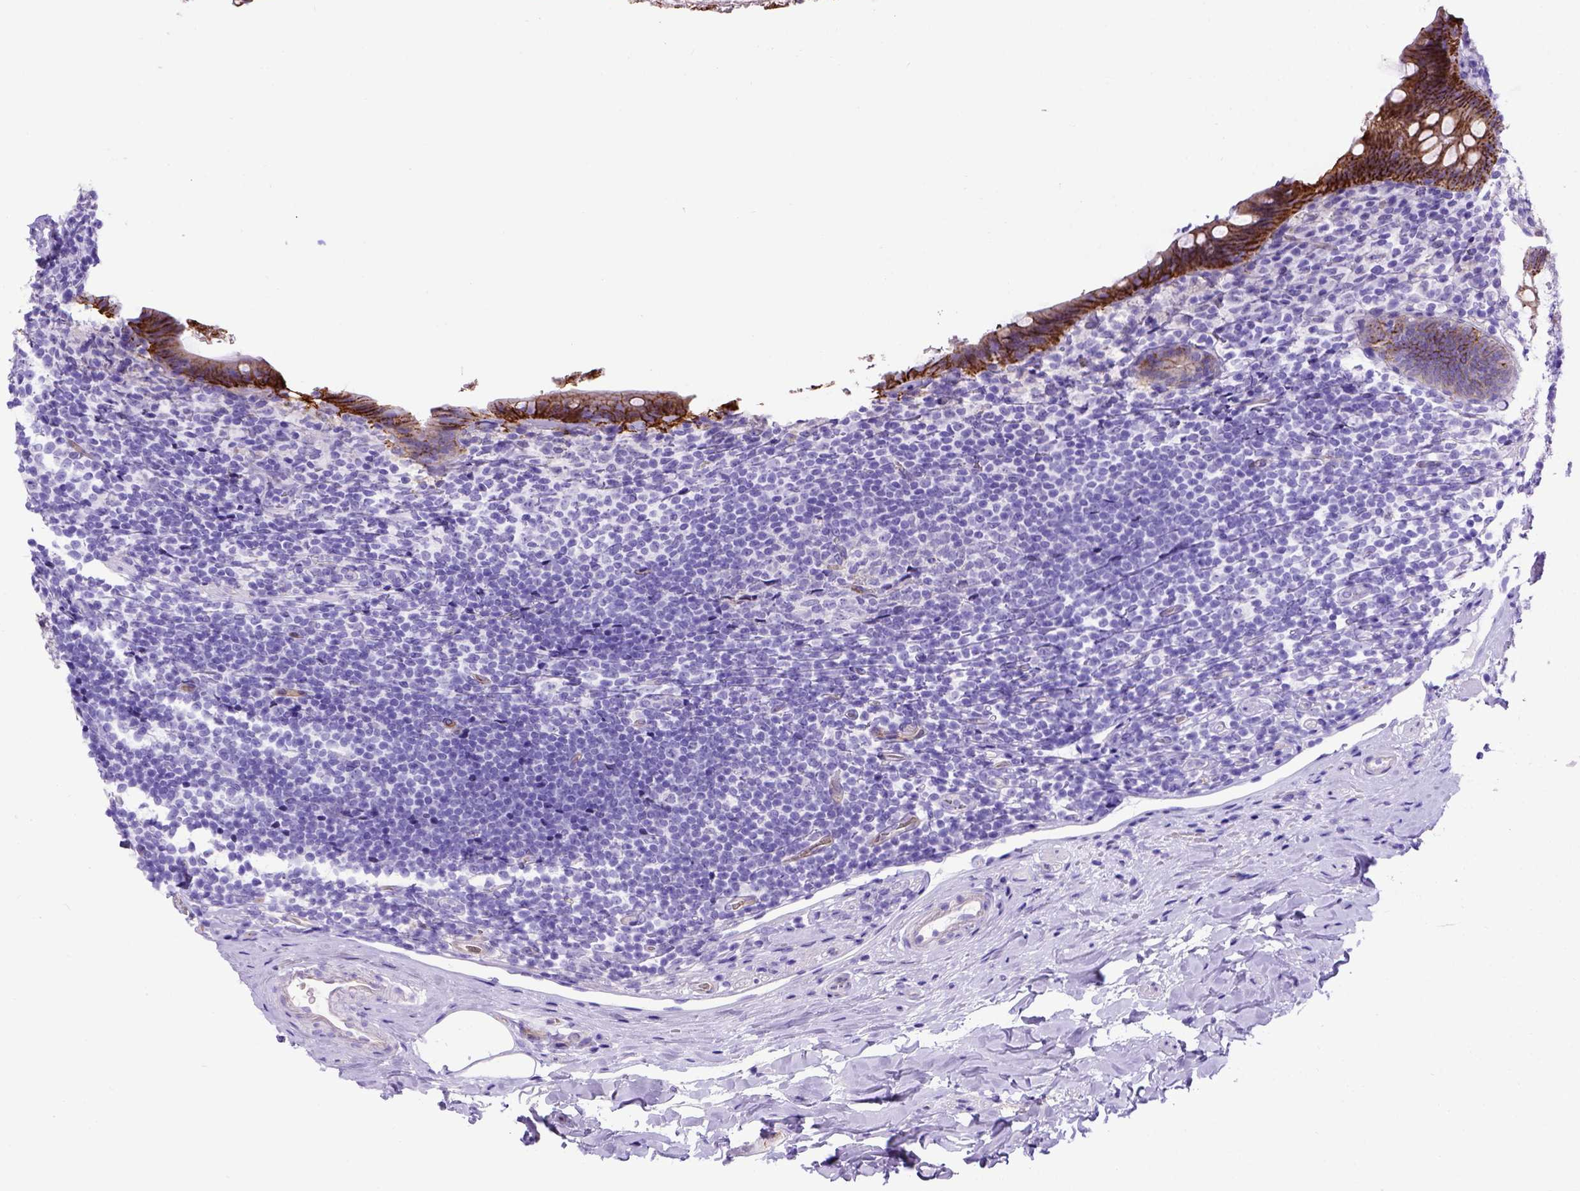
{"staining": {"intensity": "strong", "quantity": "25%-75%", "location": "cytoplasmic/membranous"}, "tissue": "appendix", "cell_type": "Glandular cells", "image_type": "normal", "snomed": [{"axis": "morphology", "description": "Normal tissue, NOS"}, {"axis": "topography", "description": "Appendix"}], "caption": "Glandular cells display high levels of strong cytoplasmic/membranous expression in about 25%-75% of cells in normal appendix. The staining was performed using DAB (3,3'-diaminobenzidine), with brown indicating positive protein expression. Nuclei are stained blue with hematoxylin.", "gene": "ADAM12", "patient": {"sex": "male", "age": 47}}